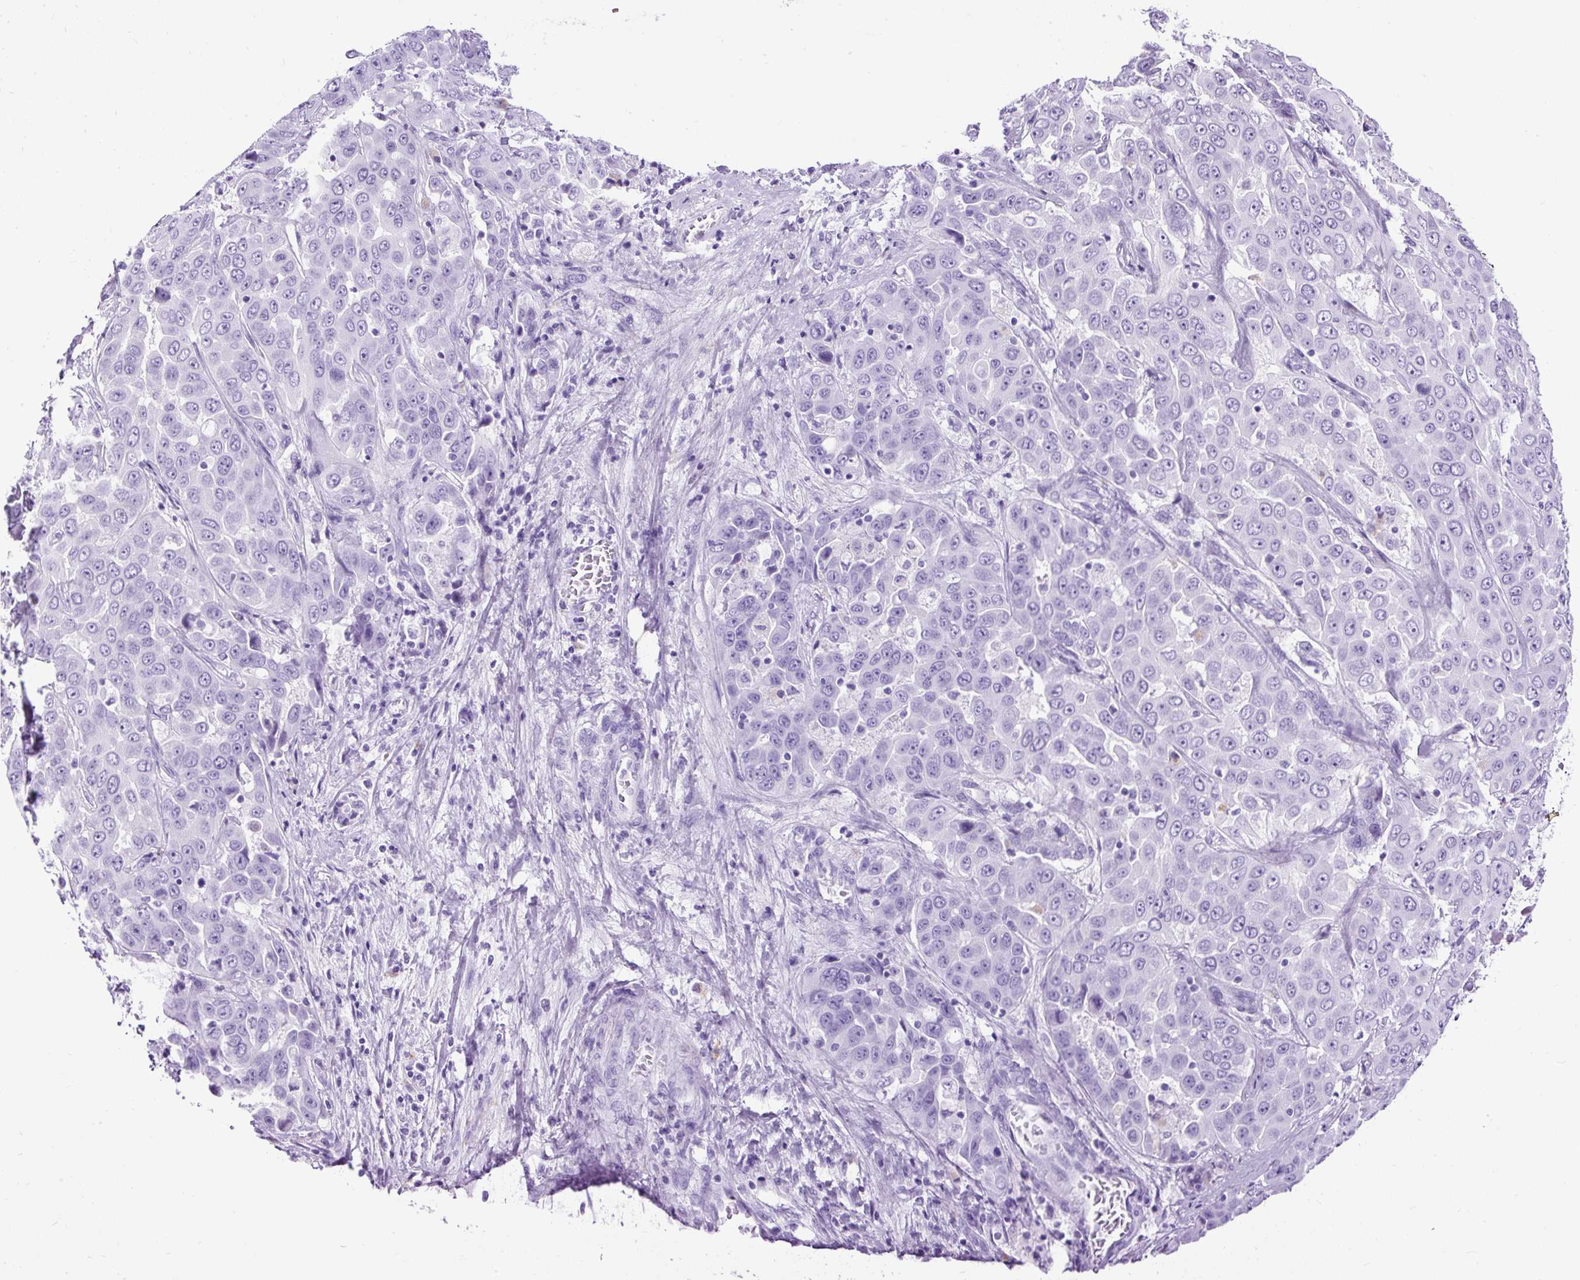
{"staining": {"intensity": "negative", "quantity": "none", "location": "none"}, "tissue": "liver cancer", "cell_type": "Tumor cells", "image_type": "cancer", "snomed": [{"axis": "morphology", "description": "Cholangiocarcinoma"}, {"axis": "topography", "description": "Liver"}], "caption": "An IHC image of liver cancer is shown. There is no staining in tumor cells of liver cancer.", "gene": "PDIA2", "patient": {"sex": "female", "age": 52}}